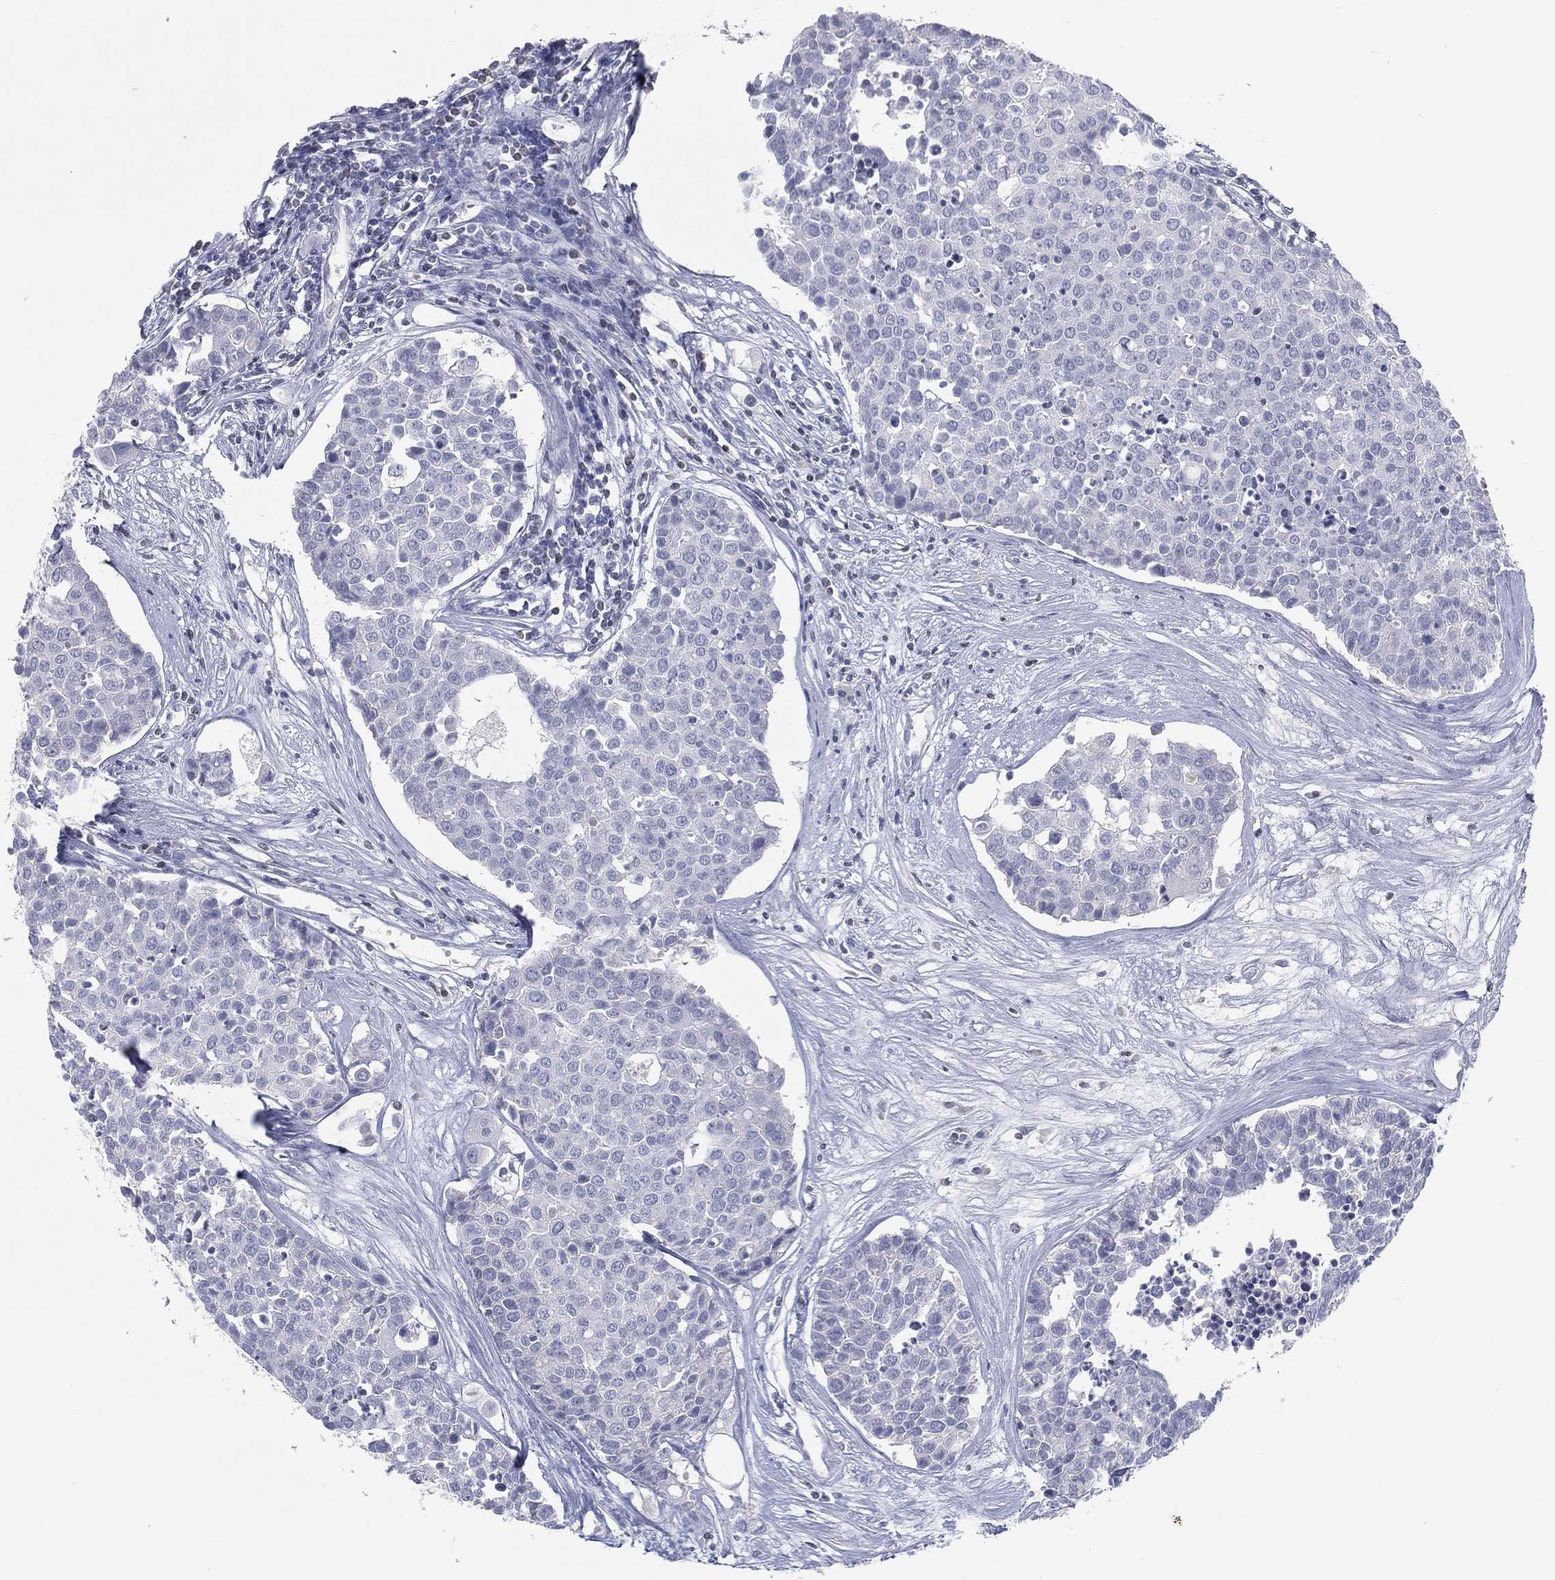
{"staining": {"intensity": "negative", "quantity": "none", "location": "none"}, "tissue": "carcinoid", "cell_type": "Tumor cells", "image_type": "cancer", "snomed": [{"axis": "morphology", "description": "Carcinoid, malignant, NOS"}, {"axis": "topography", "description": "Colon"}], "caption": "Tumor cells show no significant staining in carcinoid (malignant).", "gene": "CPT1B", "patient": {"sex": "male", "age": 81}}